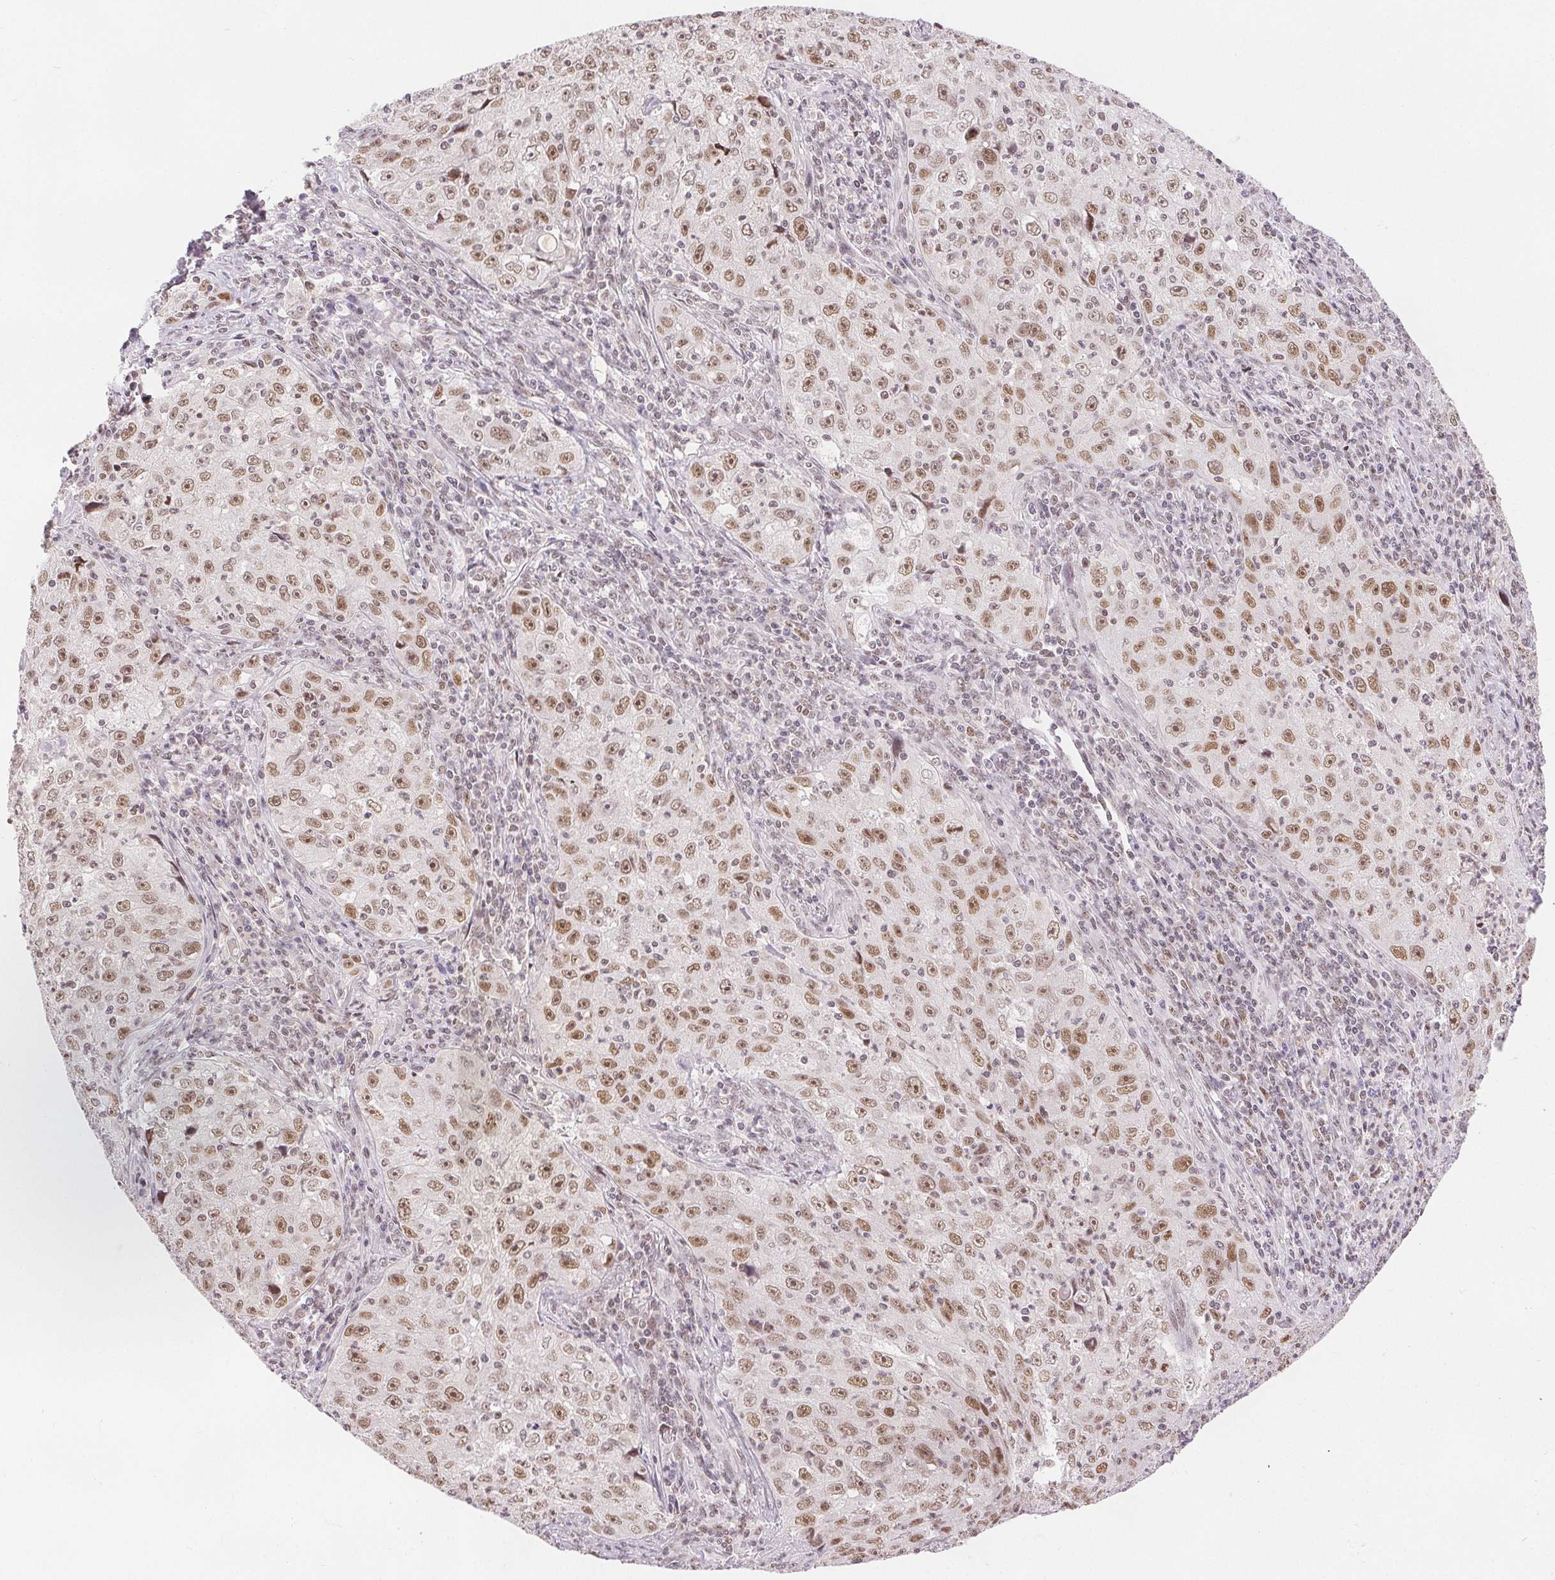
{"staining": {"intensity": "moderate", "quantity": ">75%", "location": "nuclear"}, "tissue": "lung cancer", "cell_type": "Tumor cells", "image_type": "cancer", "snomed": [{"axis": "morphology", "description": "Squamous cell carcinoma, NOS"}, {"axis": "topography", "description": "Lung"}], "caption": "Brown immunohistochemical staining in human squamous cell carcinoma (lung) exhibits moderate nuclear expression in about >75% of tumor cells.", "gene": "DEK", "patient": {"sex": "male", "age": 71}}